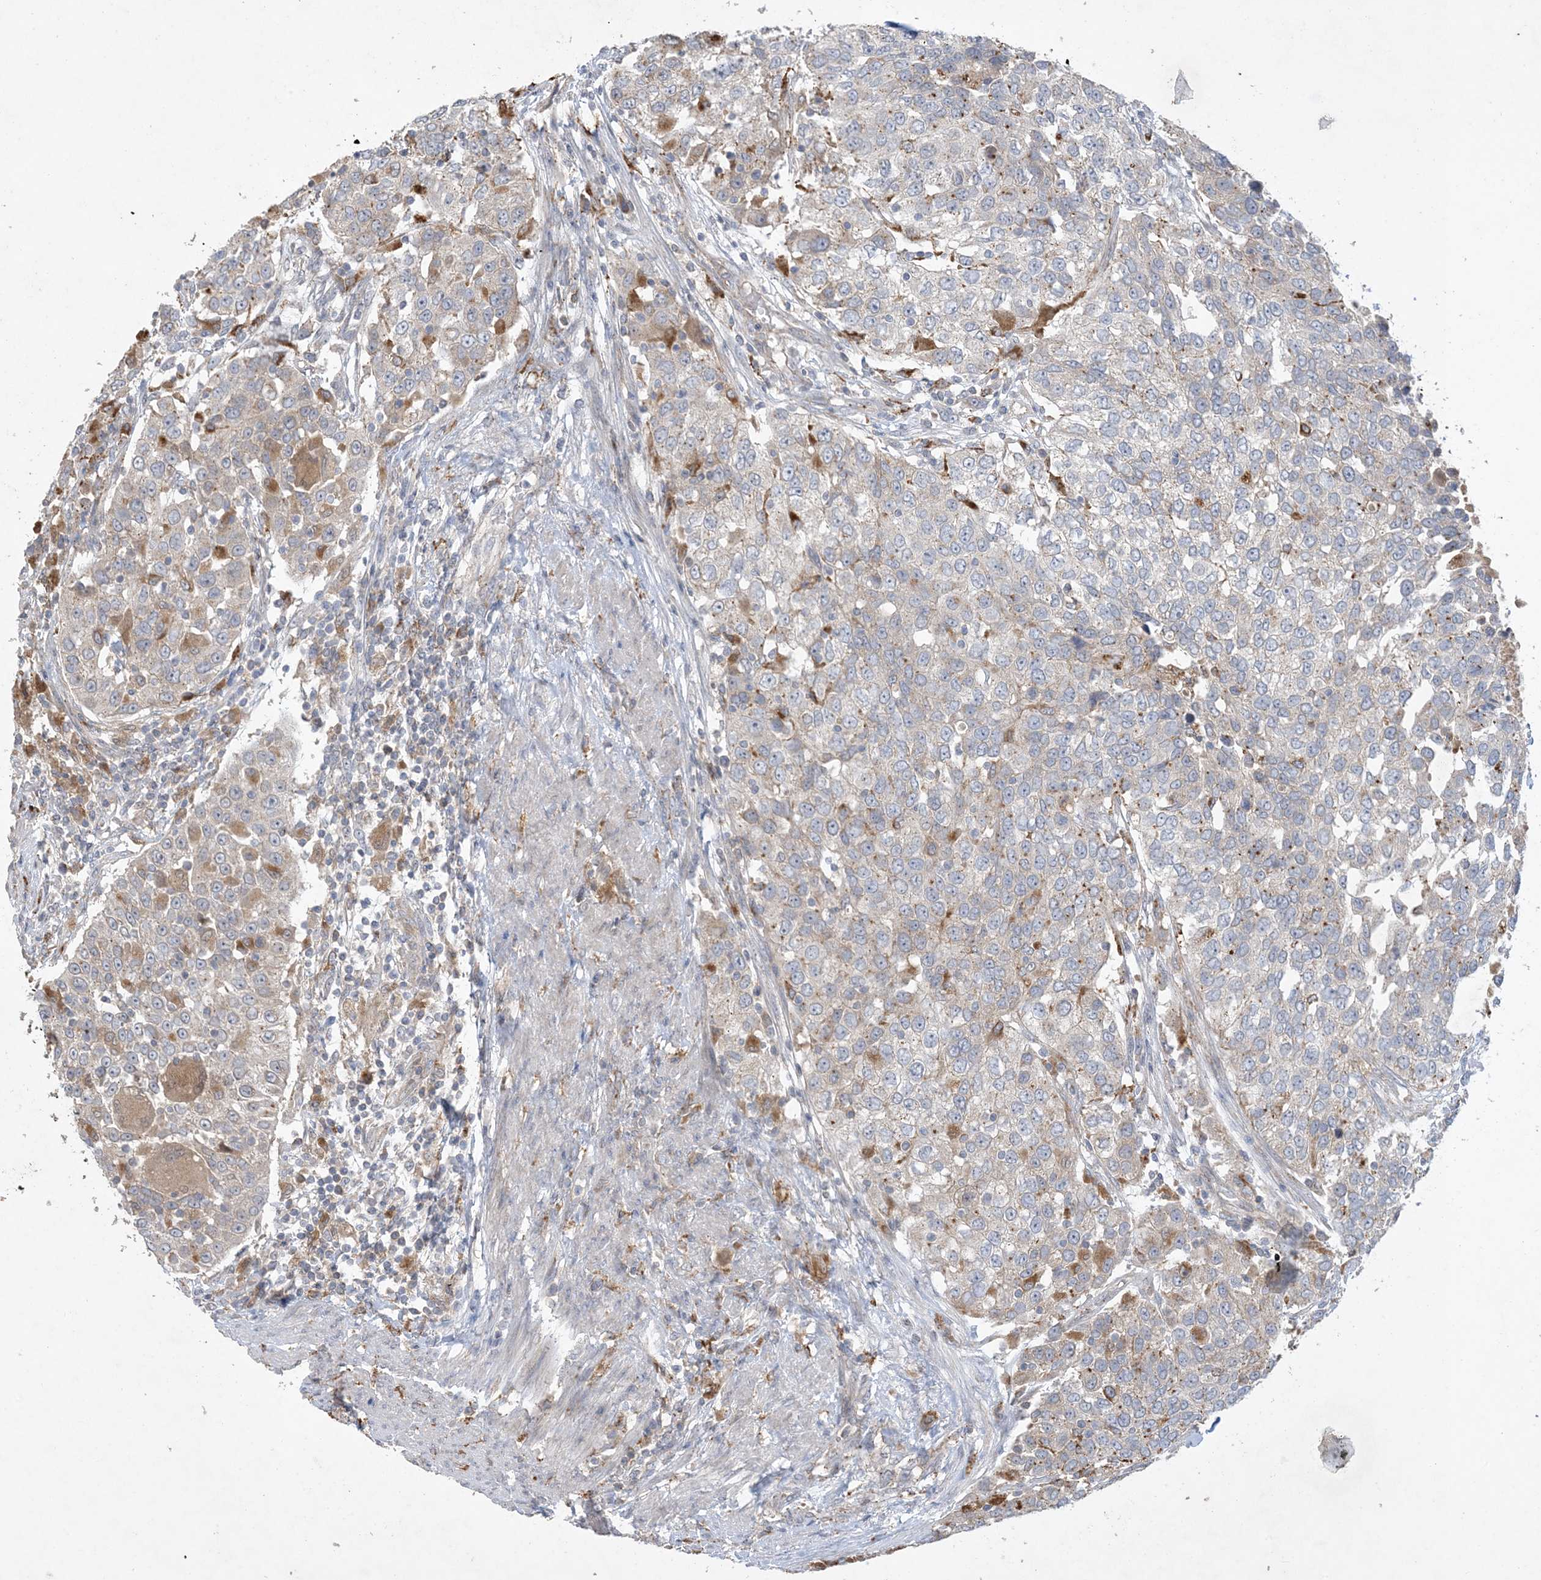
{"staining": {"intensity": "moderate", "quantity": "<25%", "location": "cytoplasmic/membranous"}, "tissue": "urothelial cancer", "cell_type": "Tumor cells", "image_type": "cancer", "snomed": [{"axis": "morphology", "description": "Urothelial carcinoma, High grade"}, {"axis": "topography", "description": "Urinary bladder"}], "caption": "Immunohistochemical staining of human urothelial carcinoma (high-grade) displays moderate cytoplasmic/membranous protein staining in about <25% of tumor cells.", "gene": "MRPS18A", "patient": {"sex": "female", "age": 80}}